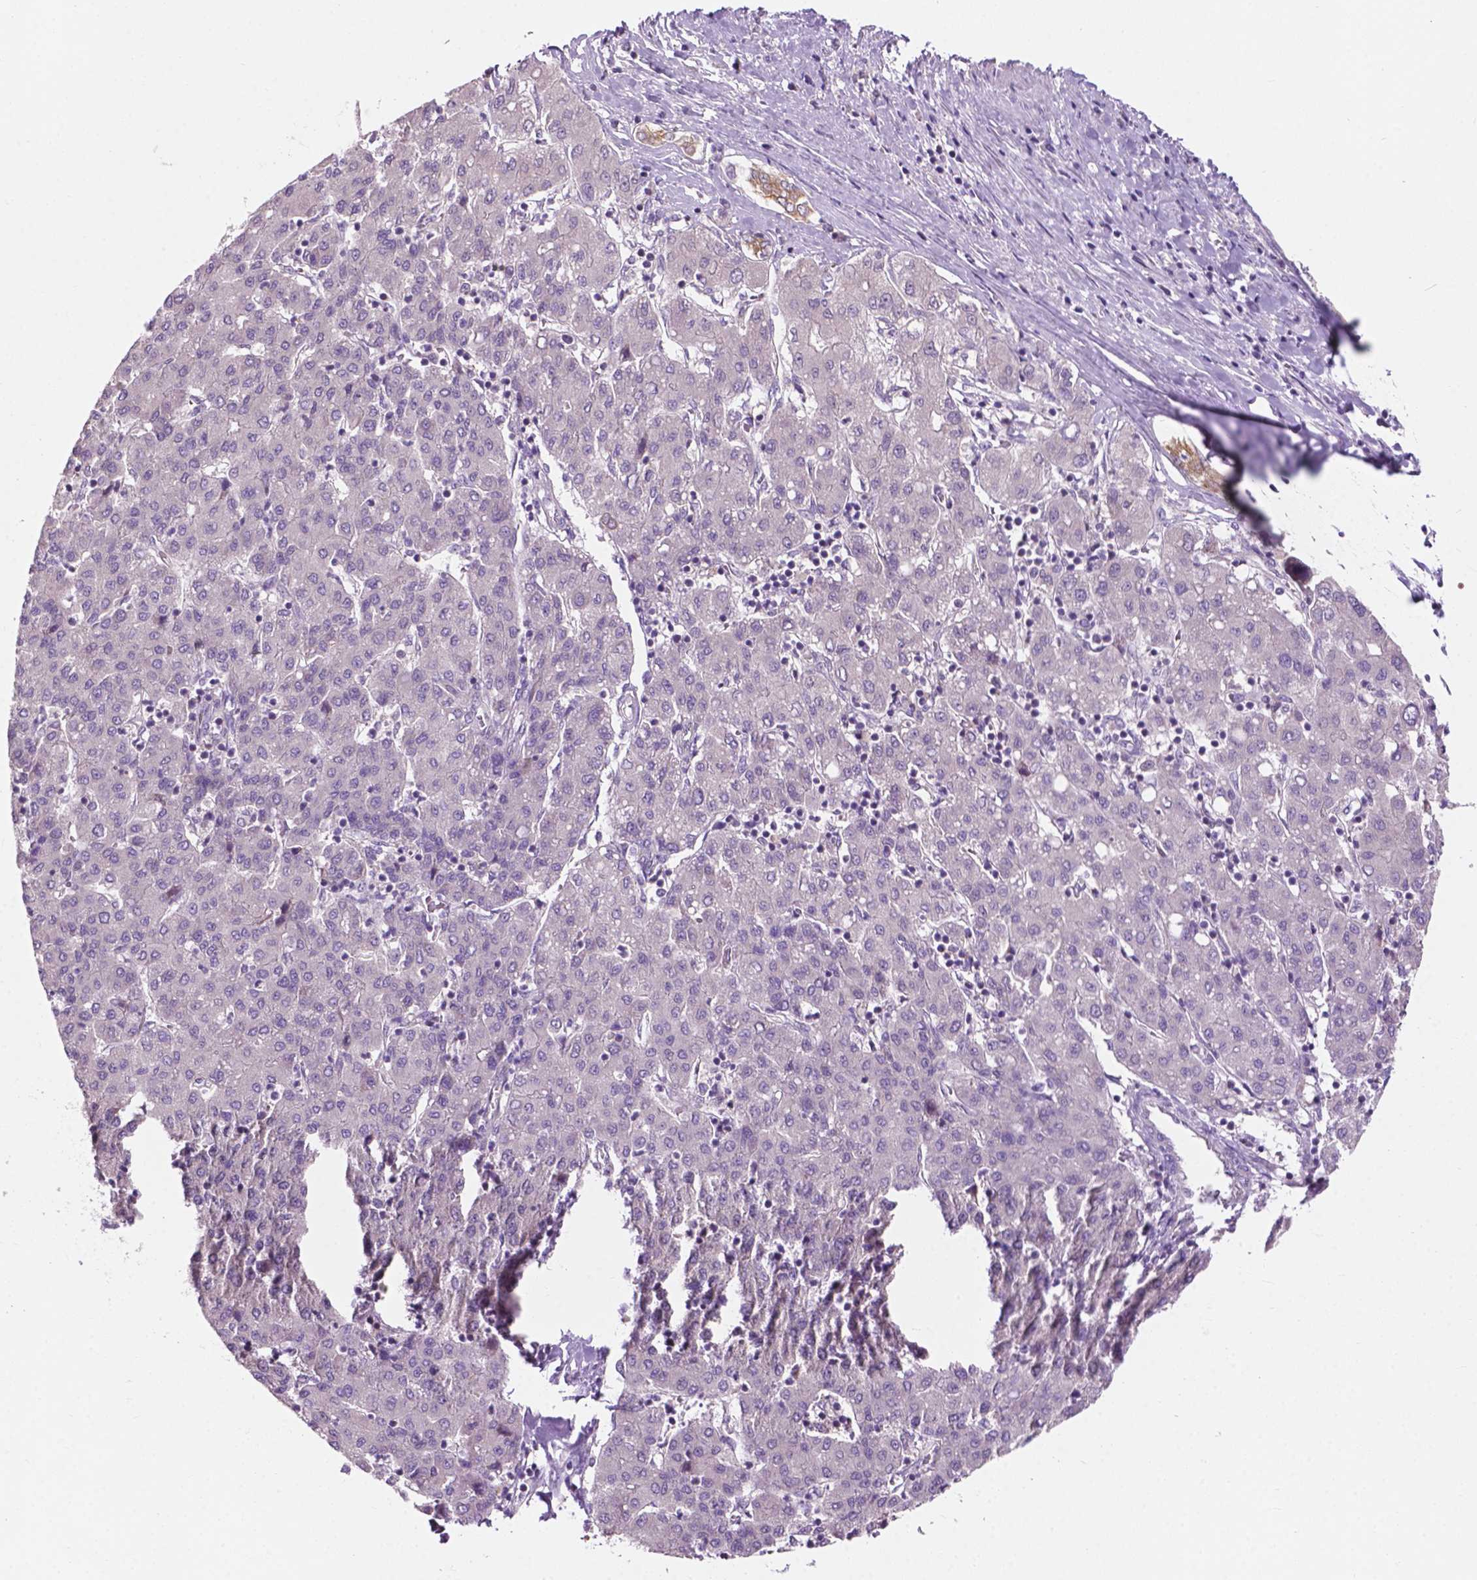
{"staining": {"intensity": "negative", "quantity": "none", "location": "none"}, "tissue": "liver cancer", "cell_type": "Tumor cells", "image_type": "cancer", "snomed": [{"axis": "morphology", "description": "Carcinoma, Hepatocellular, NOS"}, {"axis": "topography", "description": "Liver"}], "caption": "Immunohistochemistry (IHC) photomicrograph of liver cancer stained for a protein (brown), which demonstrates no staining in tumor cells. (Immunohistochemistry, brightfield microscopy, high magnification).", "gene": "MZT1", "patient": {"sex": "male", "age": 65}}